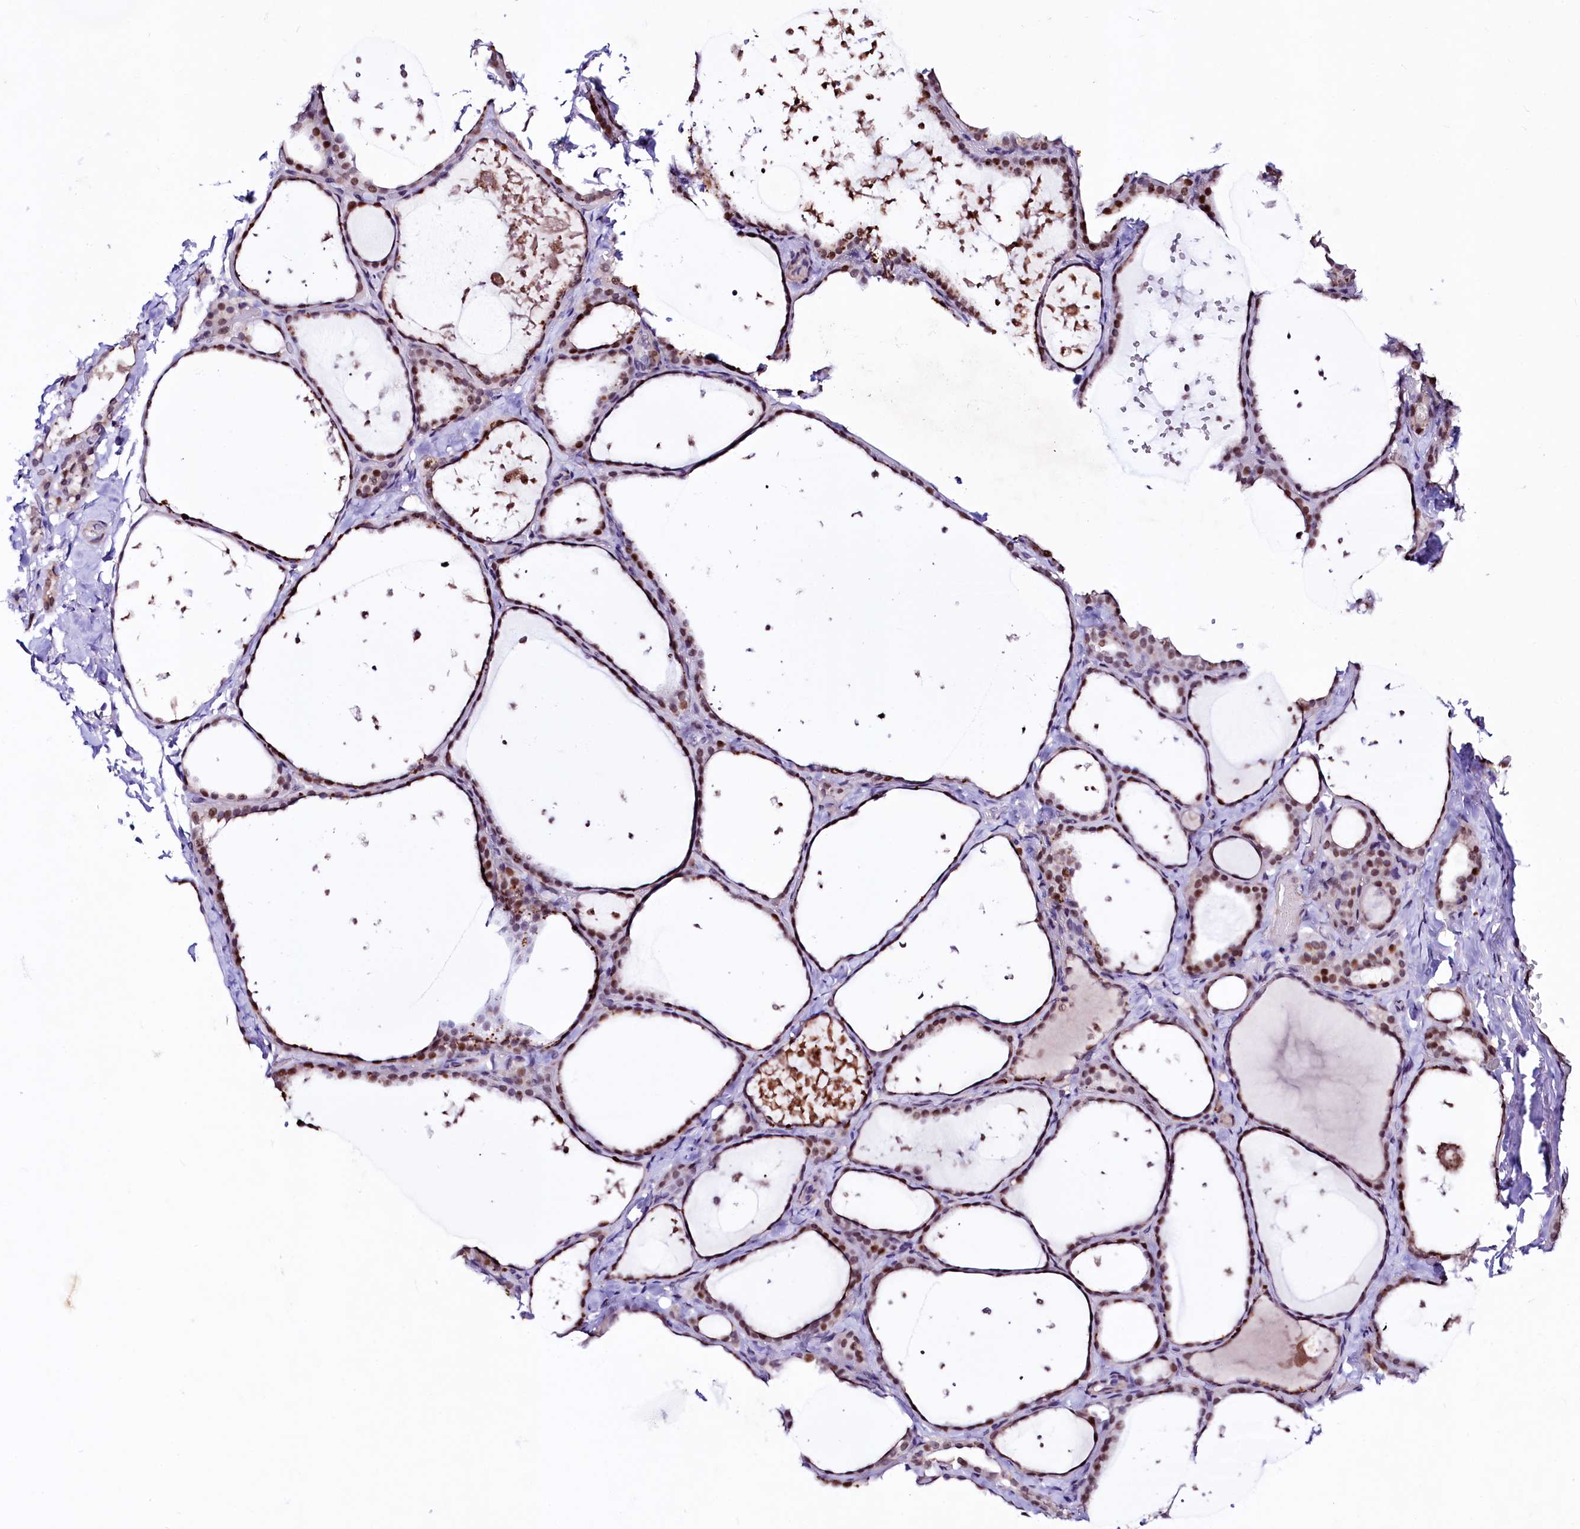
{"staining": {"intensity": "moderate", "quantity": ">75%", "location": "cytoplasmic/membranous,nuclear"}, "tissue": "thyroid gland", "cell_type": "Glandular cells", "image_type": "normal", "snomed": [{"axis": "morphology", "description": "Normal tissue, NOS"}, {"axis": "topography", "description": "Thyroid gland"}], "caption": "The immunohistochemical stain shows moderate cytoplasmic/membranous,nuclear positivity in glandular cells of unremarkable thyroid gland.", "gene": "LEUTX", "patient": {"sex": "female", "age": 44}}